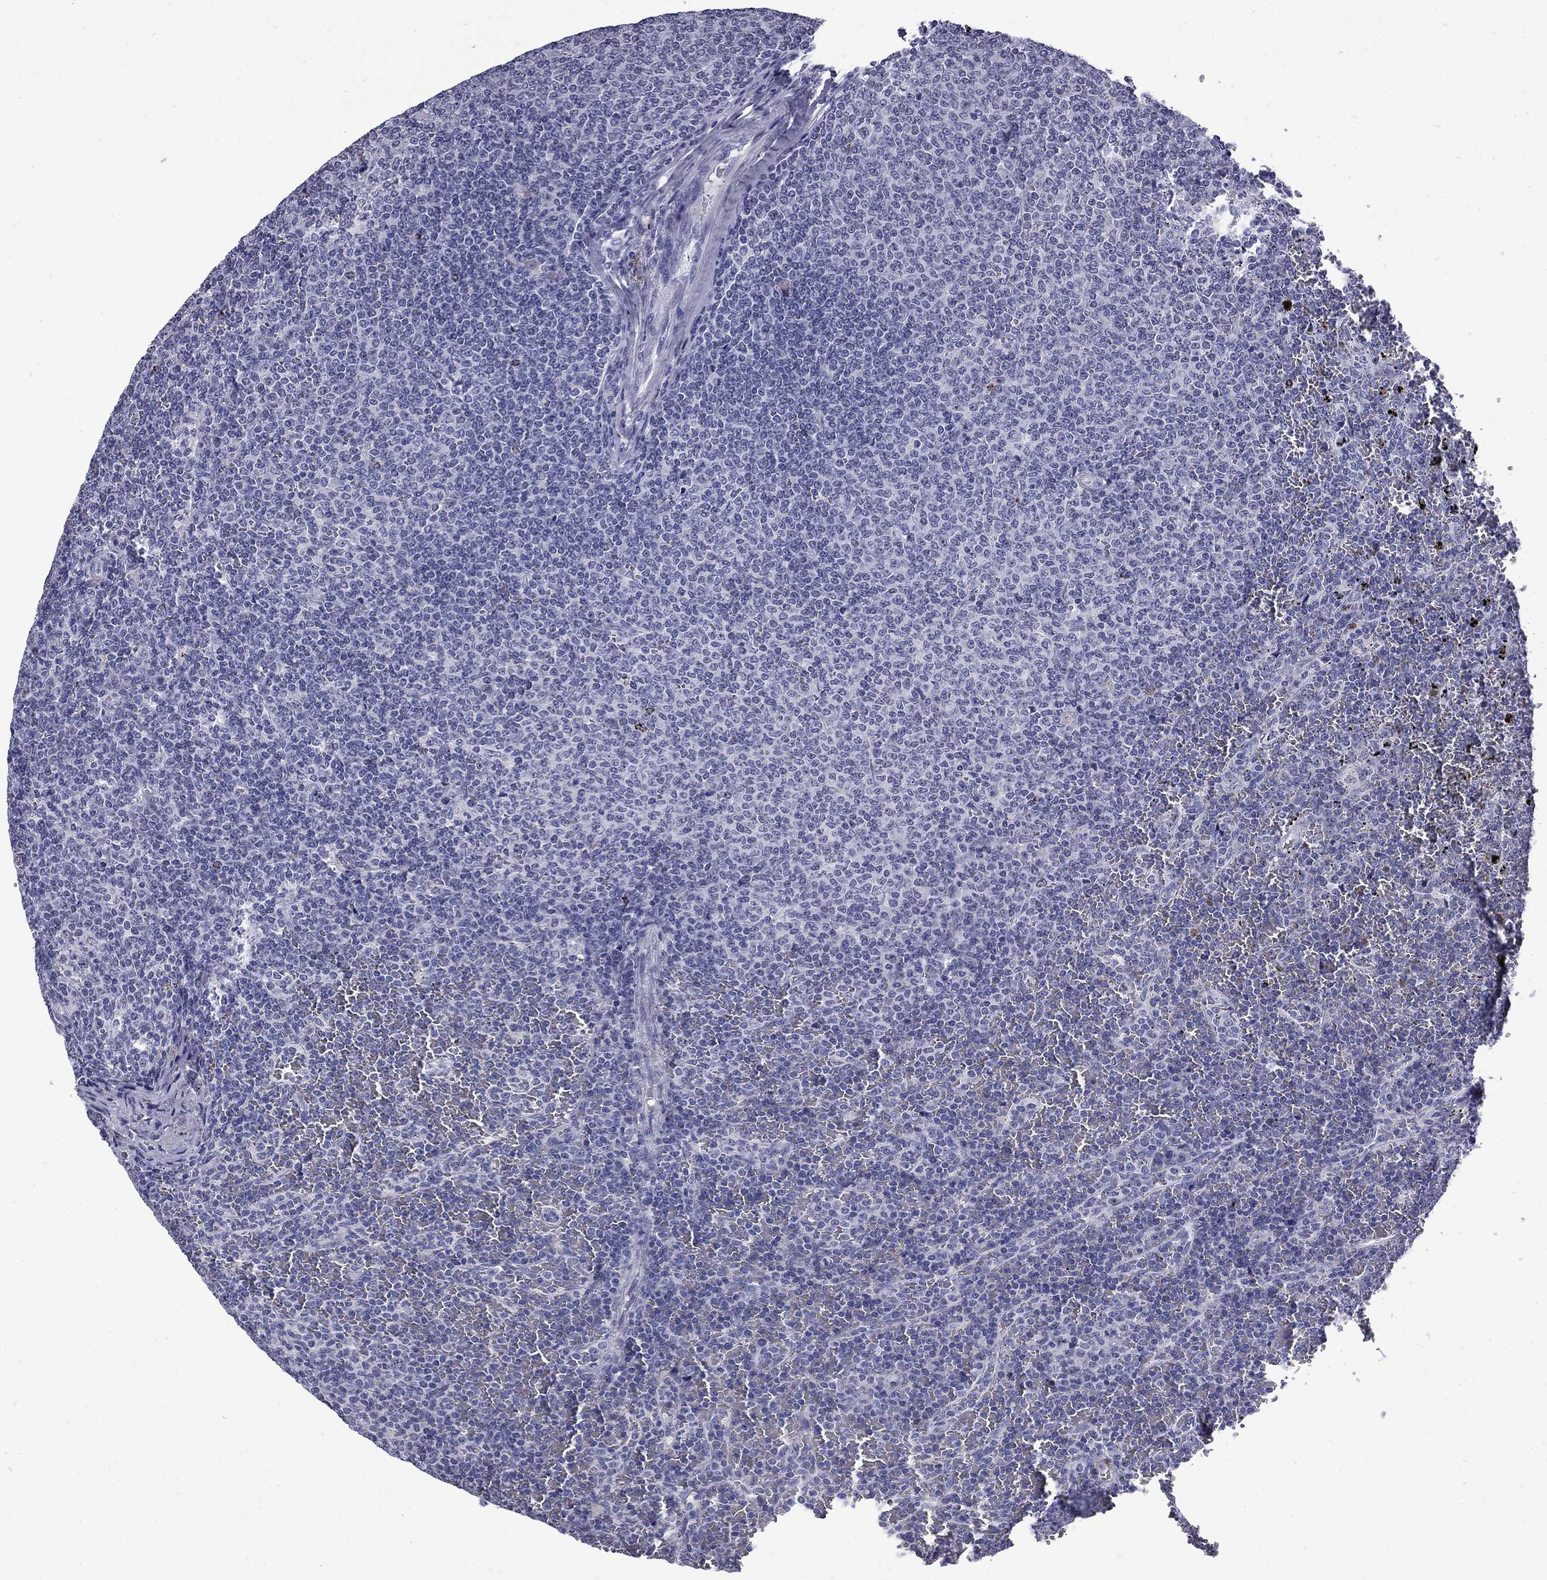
{"staining": {"intensity": "negative", "quantity": "none", "location": "none"}, "tissue": "lymphoma", "cell_type": "Tumor cells", "image_type": "cancer", "snomed": [{"axis": "morphology", "description": "Malignant lymphoma, non-Hodgkin's type, Low grade"}, {"axis": "topography", "description": "Spleen"}], "caption": "Immunohistochemistry (IHC) photomicrograph of lymphoma stained for a protein (brown), which exhibits no positivity in tumor cells. Brightfield microscopy of IHC stained with DAB (3,3'-diaminobenzidine) (brown) and hematoxylin (blue), captured at high magnification.", "gene": "MGARP", "patient": {"sex": "female", "age": 77}}